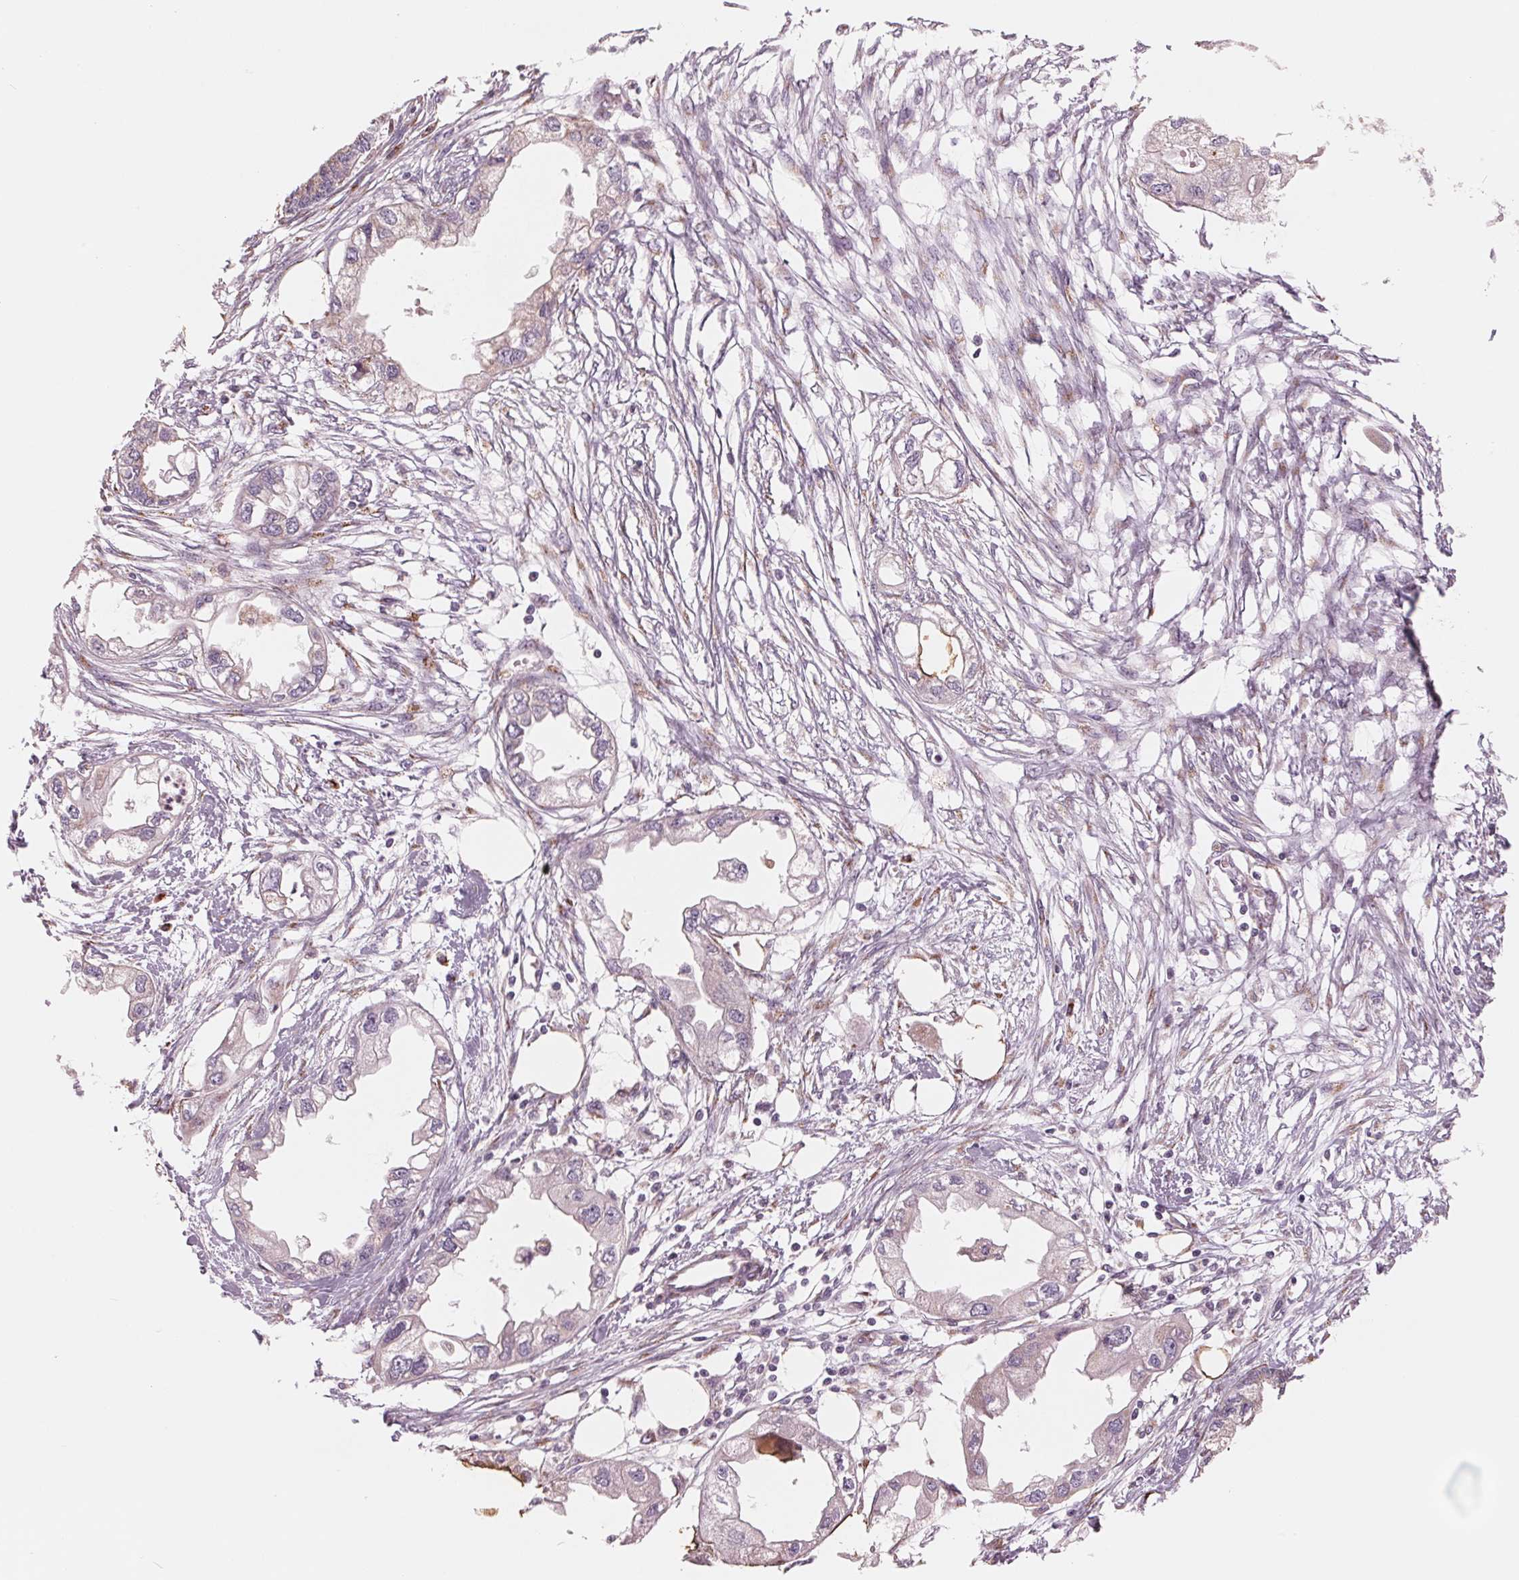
{"staining": {"intensity": "moderate", "quantity": "<25%", "location": "cytoplasmic/membranous"}, "tissue": "endometrial cancer", "cell_type": "Tumor cells", "image_type": "cancer", "snomed": [{"axis": "morphology", "description": "Adenocarcinoma, NOS"}, {"axis": "morphology", "description": "Adenocarcinoma, metastatic, NOS"}, {"axis": "topography", "description": "Adipose tissue"}, {"axis": "topography", "description": "Endometrium"}], "caption": "Endometrial metastatic adenocarcinoma stained with a brown dye demonstrates moderate cytoplasmic/membranous positive positivity in approximately <25% of tumor cells.", "gene": "IL9R", "patient": {"sex": "female", "age": 67}}